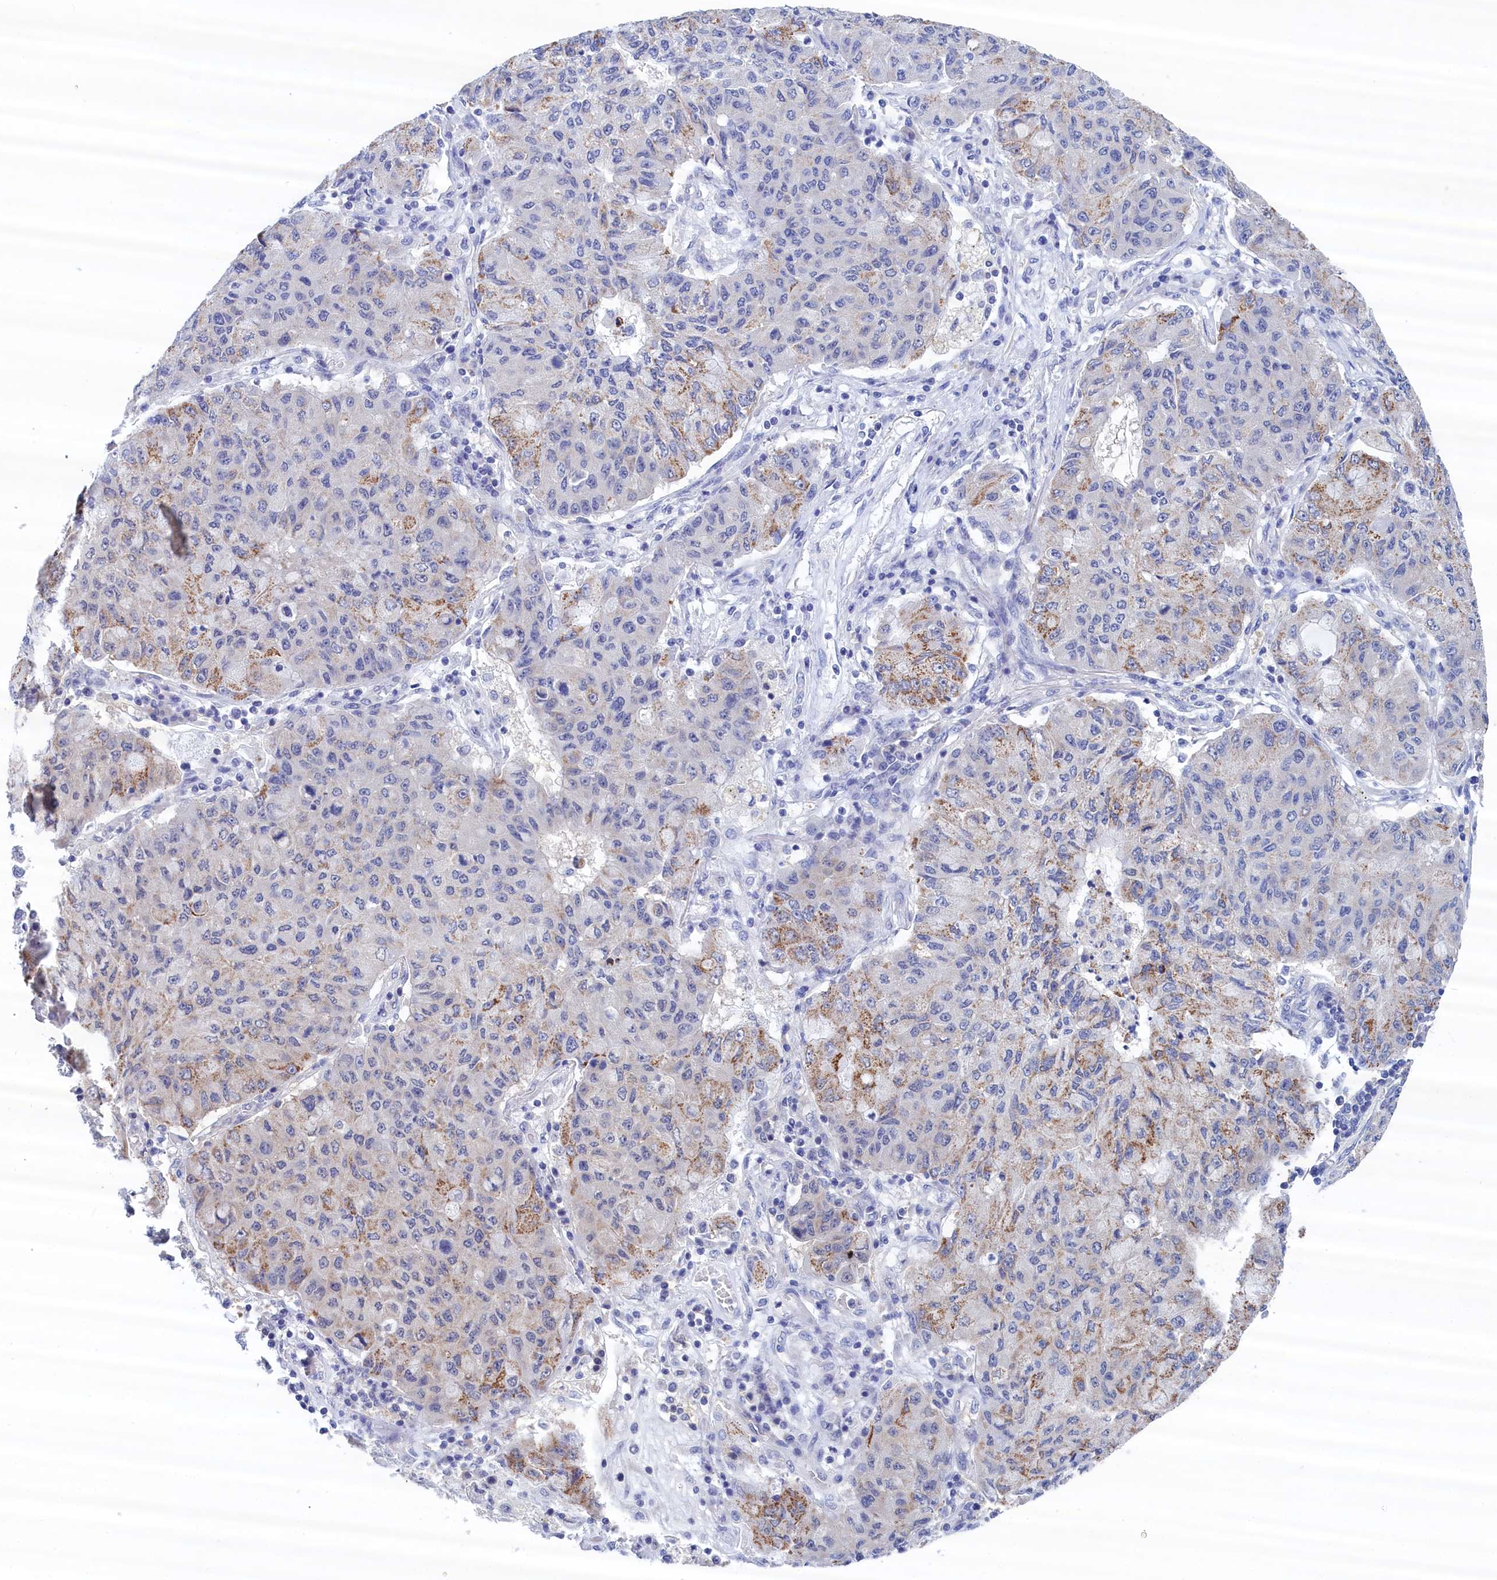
{"staining": {"intensity": "moderate", "quantity": "<25%", "location": "cytoplasmic/membranous"}, "tissue": "lung cancer", "cell_type": "Tumor cells", "image_type": "cancer", "snomed": [{"axis": "morphology", "description": "Squamous cell carcinoma, NOS"}, {"axis": "topography", "description": "Lung"}], "caption": "A low amount of moderate cytoplasmic/membranous staining is appreciated in approximately <25% of tumor cells in lung squamous cell carcinoma tissue.", "gene": "PGP", "patient": {"sex": "male", "age": 74}}